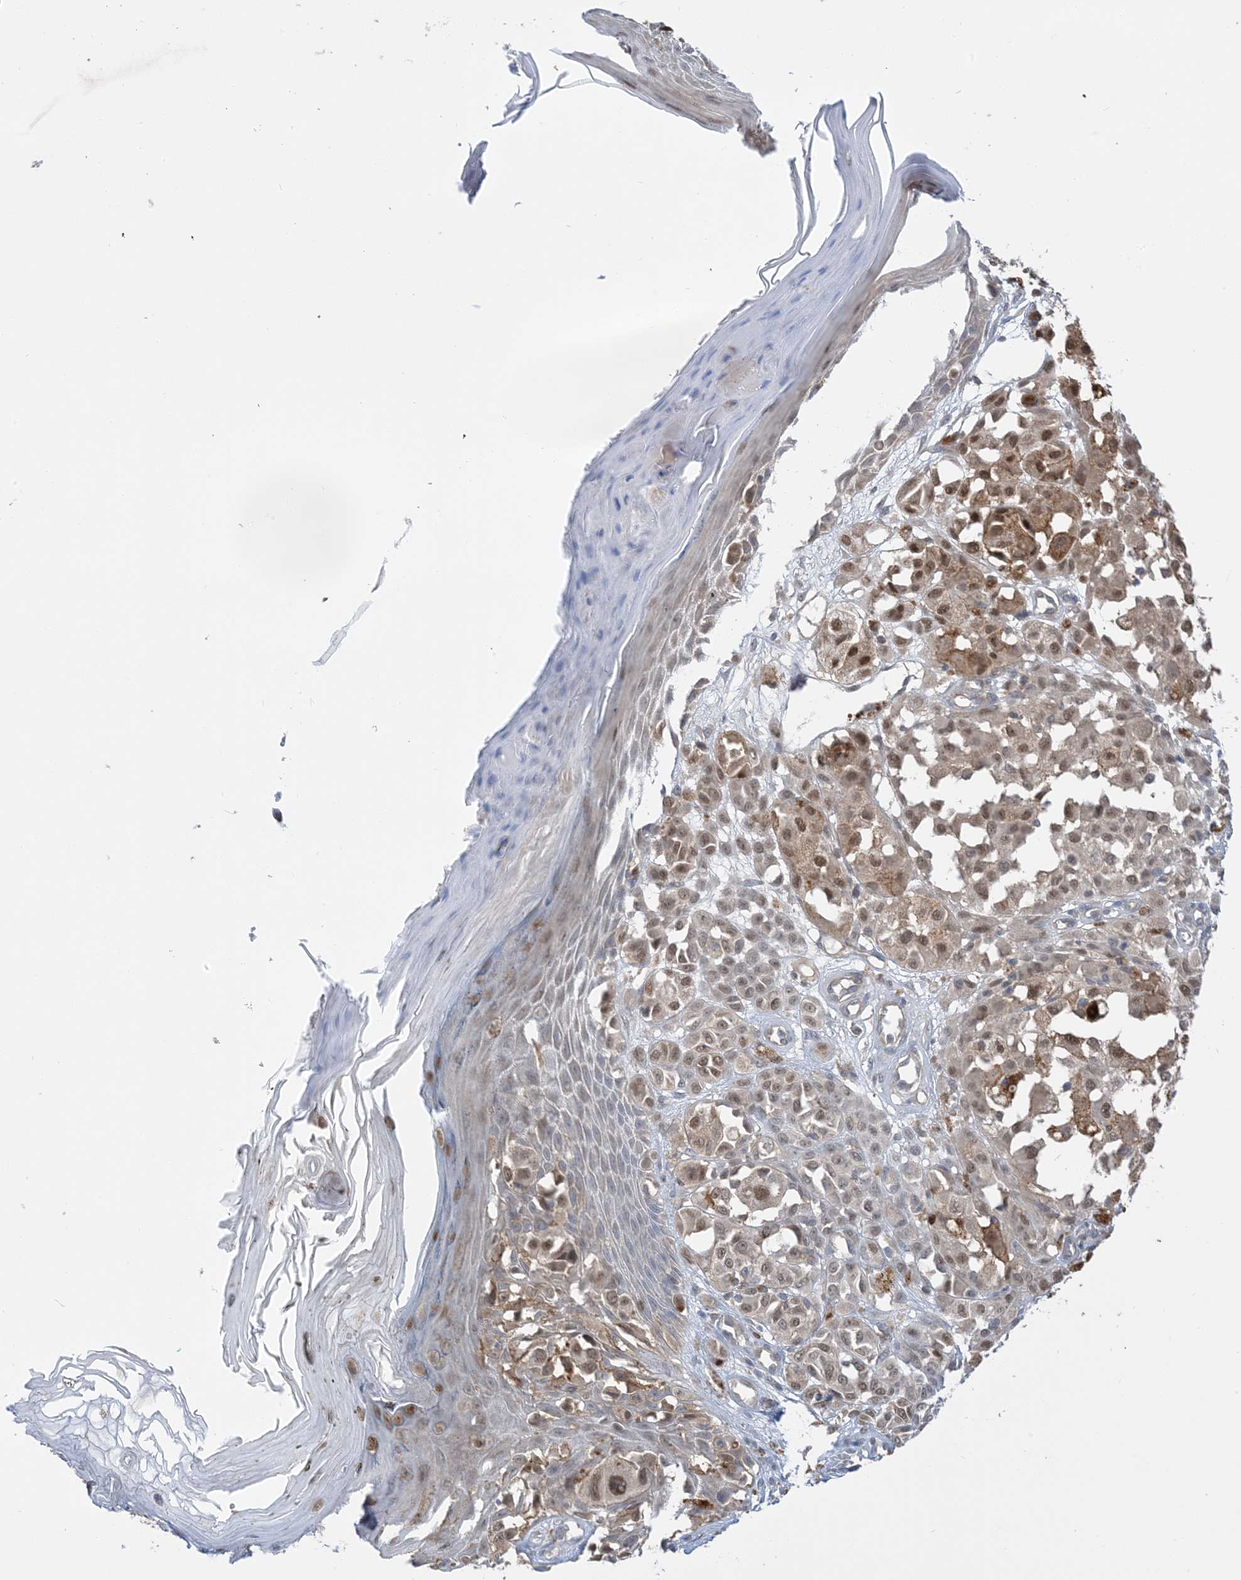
{"staining": {"intensity": "moderate", "quantity": ">75%", "location": "nuclear"}, "tissue": "melanoma", "cell_type": "Tumor cells", "image_type": "cancer", "snomed": [{"axis": "morphology", "description": "Malignant melanoma, NOS"}, {"axis": "topography", "description": "Skin of leg"}], "caption": "Protein staining reveals moderate nuclear positivity in about >75% of tumor cells in melanoma.", "gene": "WDR26", "patient": {"sex": "female", "age": 72}}